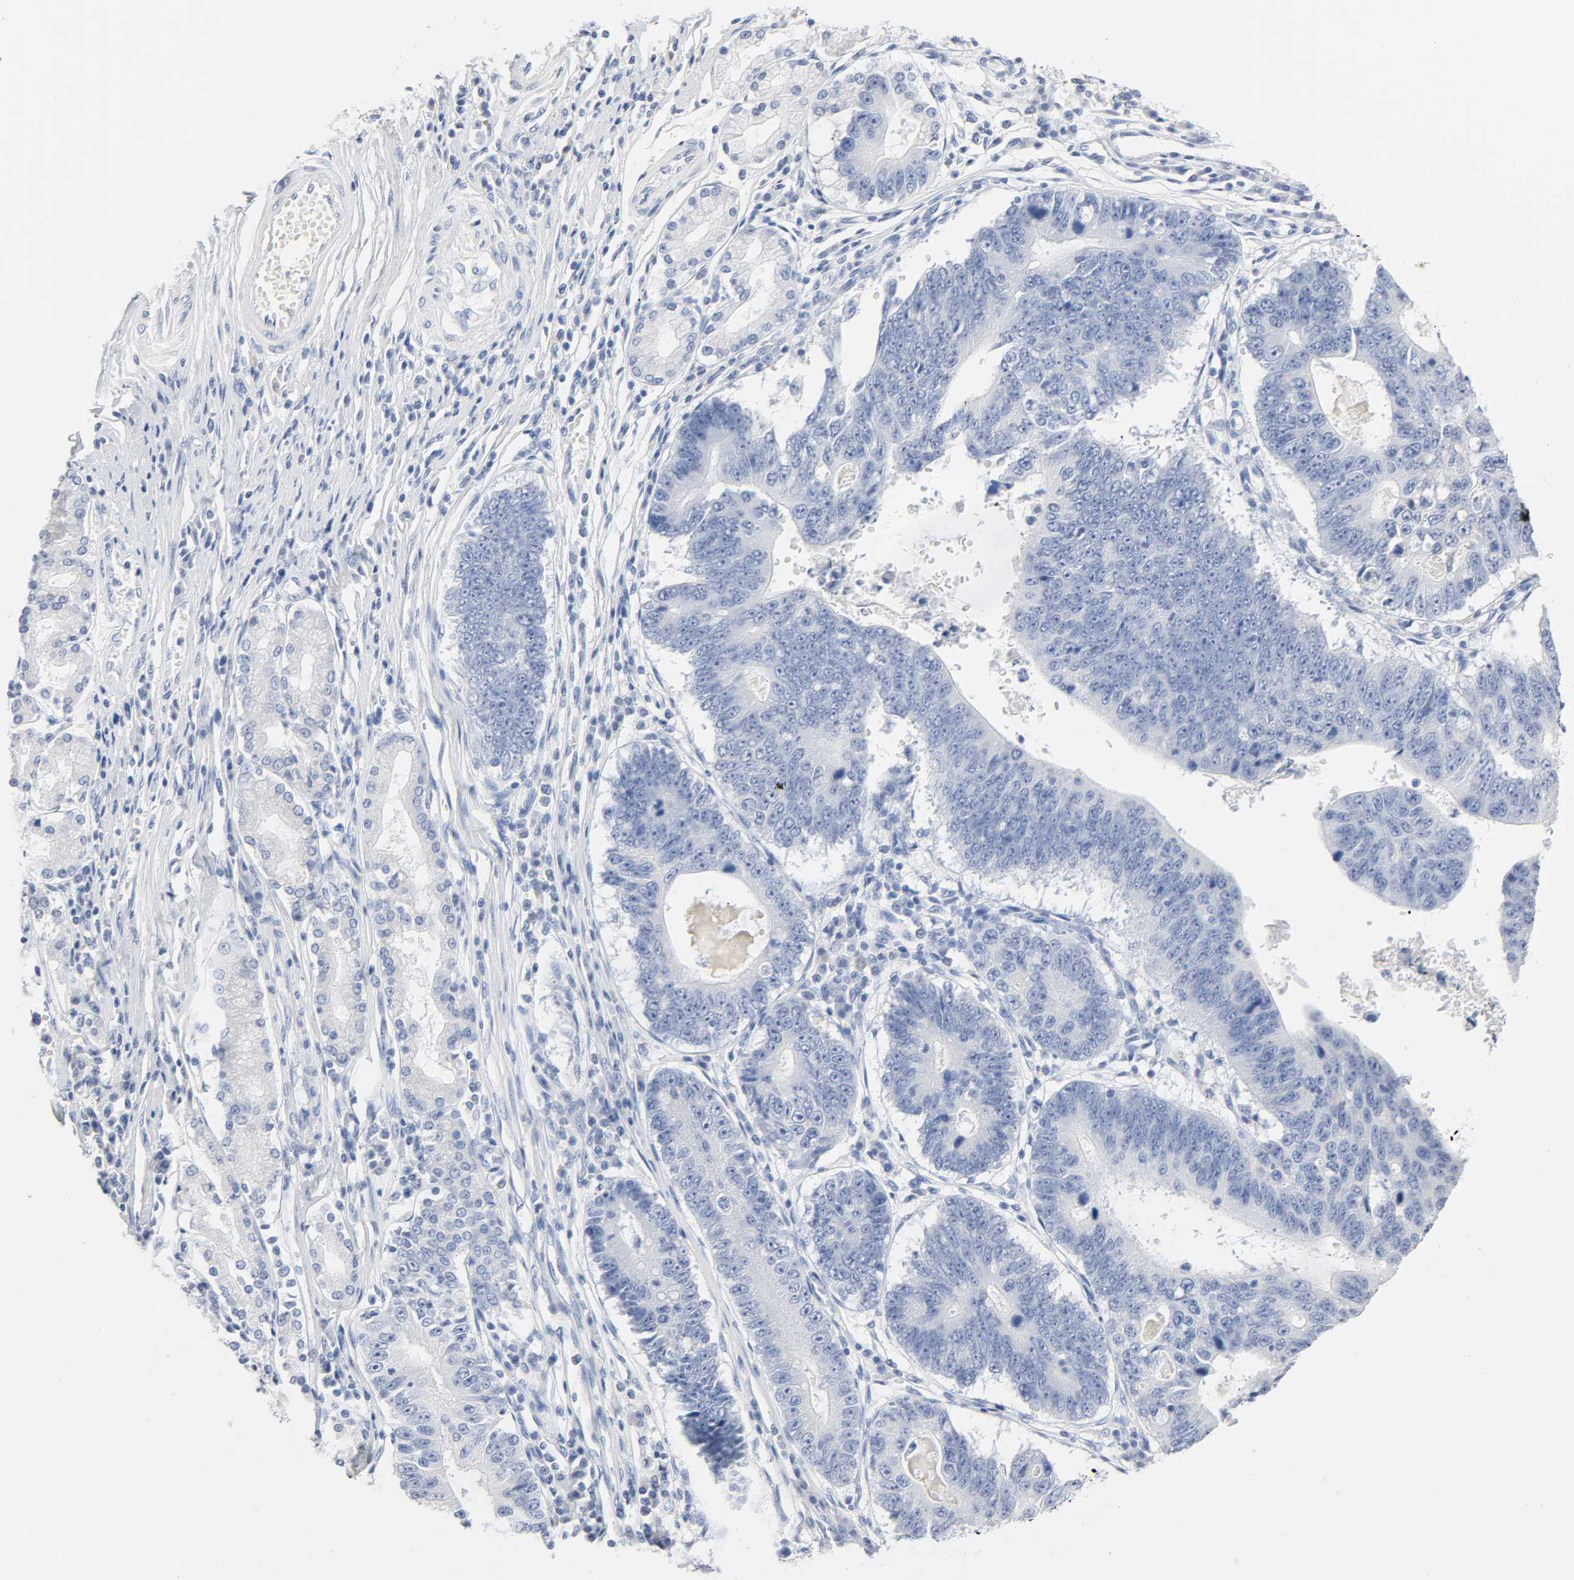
{"staining": {"intensity": "negative", "quantity": "none", "location": "none"}, "tissue": "stomach cancer", "cell_type": "Tumor cells", "image_type": "cancer", "snomed": [{"axis": "morphology", "description": "Adenocarcinoma, NOS"}, {"axis": "topography", "description": "Stomach"}], "caption": "Tumor cells are negative for brown protein staining in stomach cancer (adenocarcinoma).", "gene": "ACP3", "patient": {"sex": "male", "age": 59}}